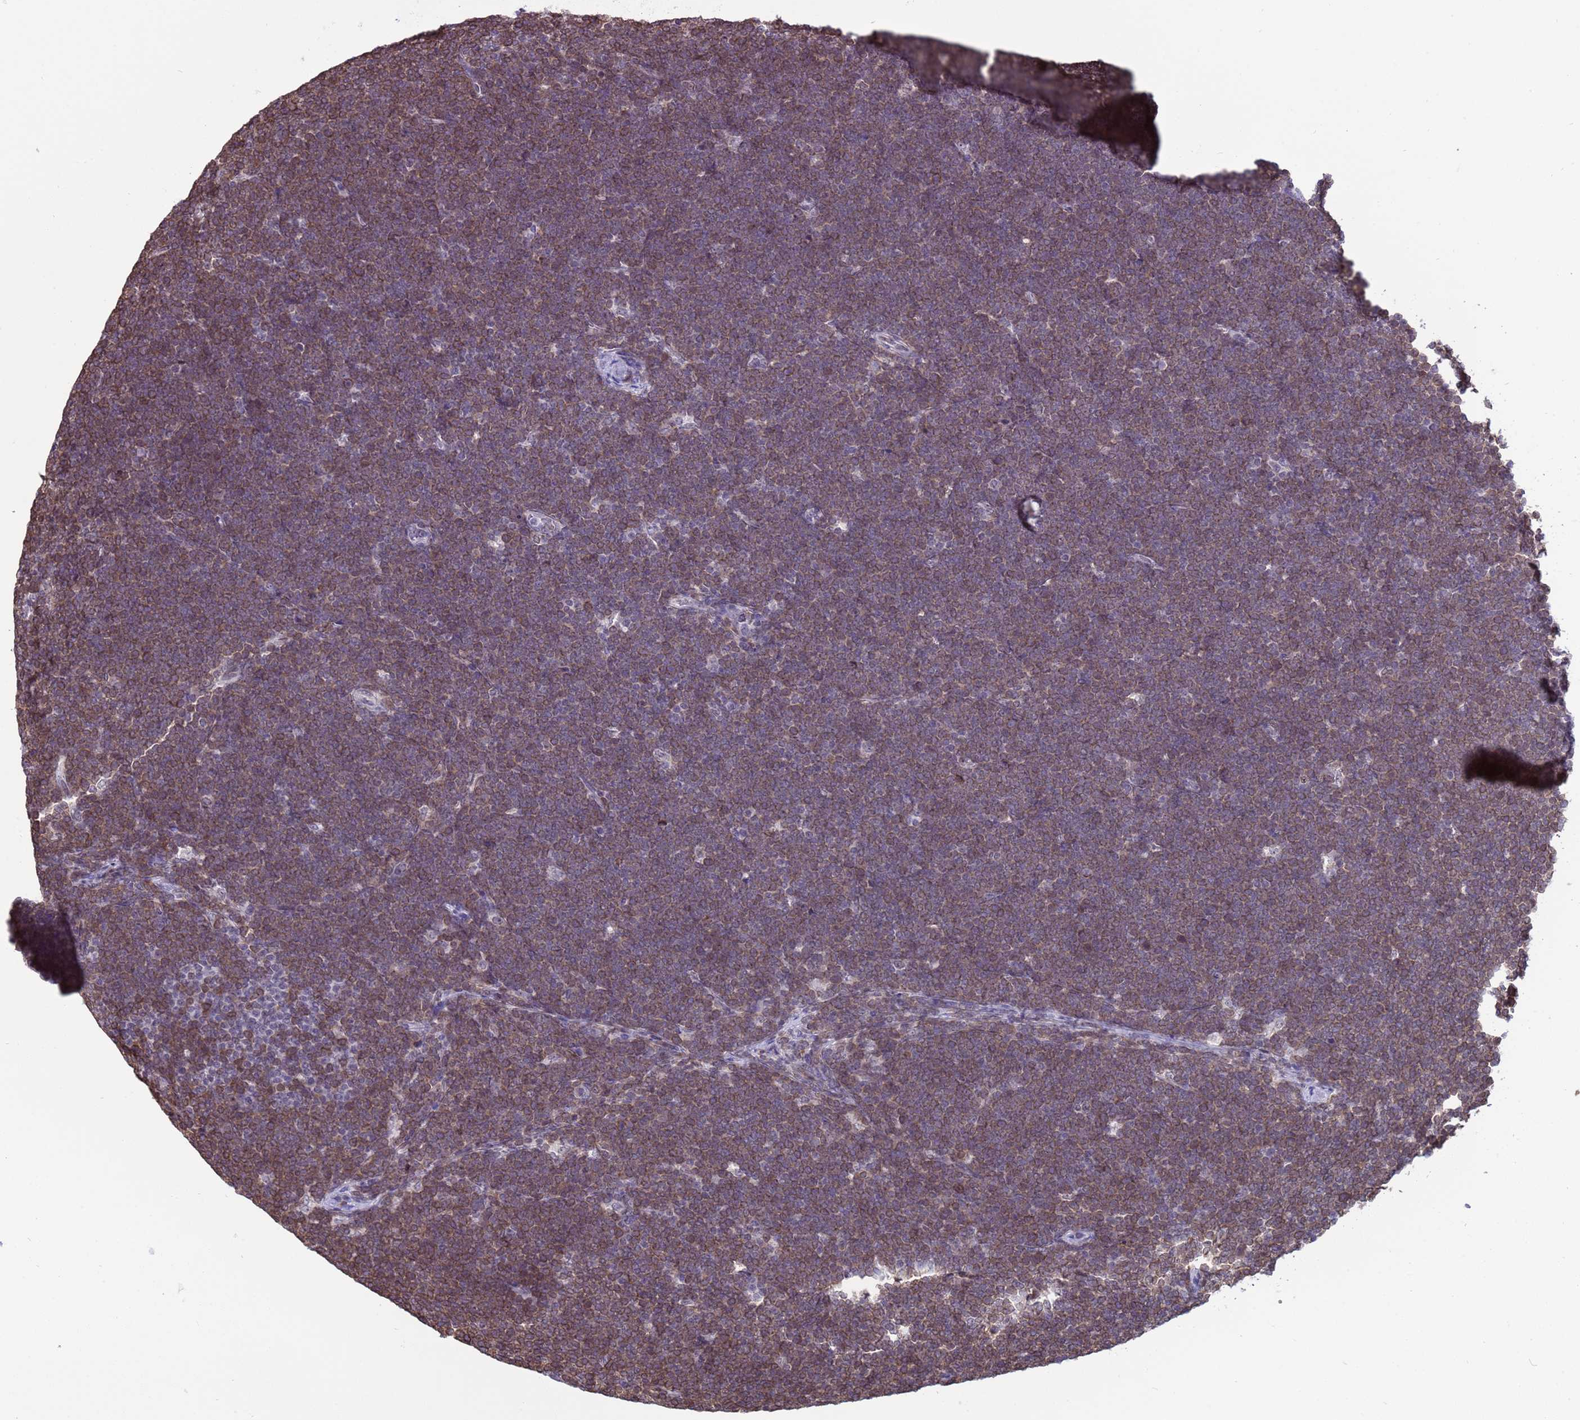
{"staining": {"intensity": "moderate", "quantity": "25%-75%", "location": "cytoplasmic/membranous"}, "tissue": "lymphoma", "cell_type": "Tumor cells", "image_type": "cancer", "snomed": [{"axis": "morphology", "description": "Malignant lymphoma, non-Hodgkin's type, High grade"}, {"axis": "topography", "description": "Lymph node"}], "caption": "Human lymphoma stained with a protein marker reveals moderate staining in tumor cells.", "gene": "DHX37", "patient": {"sex": "male", "age": 13}}